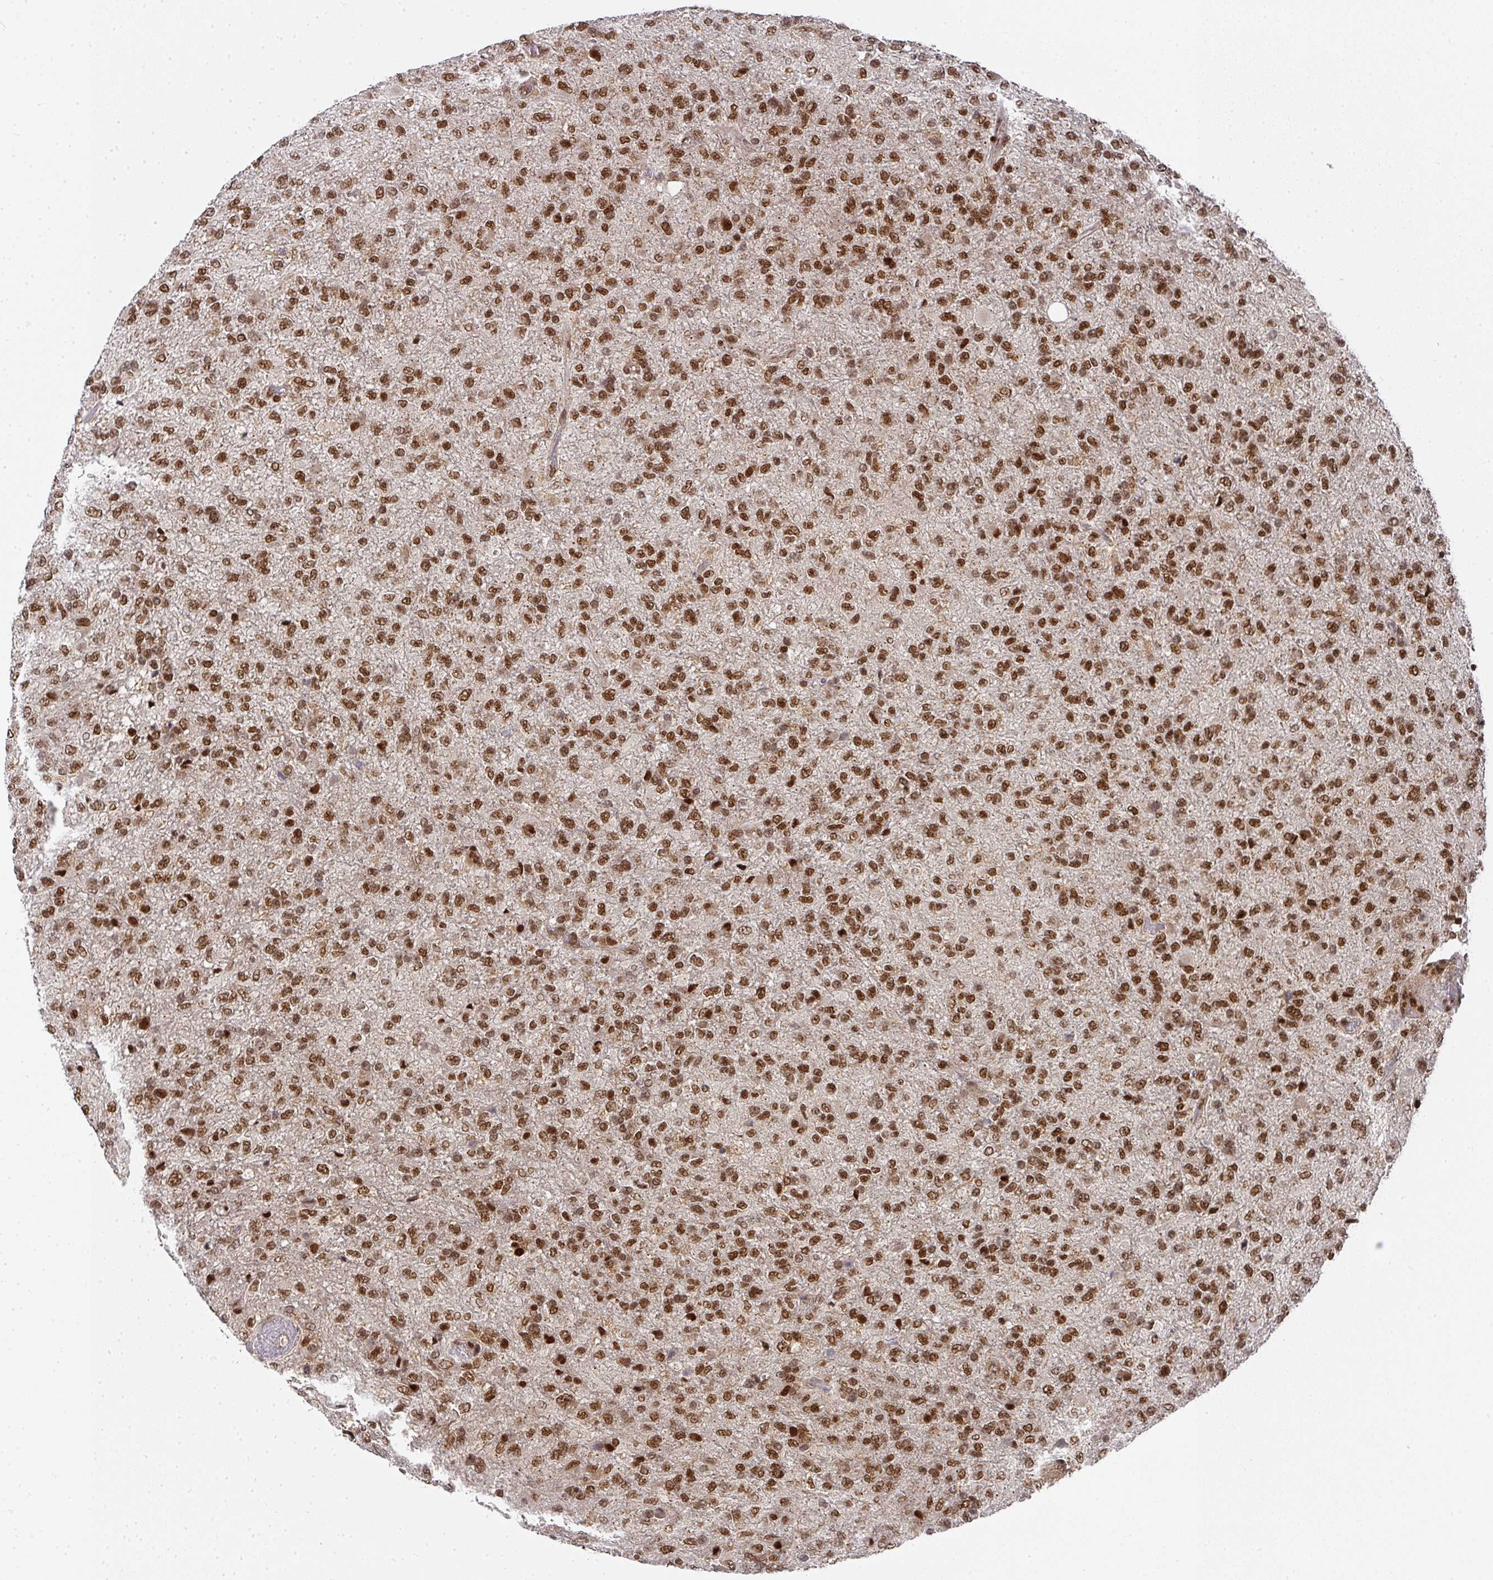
{"staining": {"intensity": "strong", "quantity": ">75%", "location": "nuclear"}, "tissue": "glioma", "cell_type": "Tumor cells", "image_type": "cancer", "snomed": [{"axis": "morphology", "description": "Glioma, malignant, High grade"}, {"axis": "topography", "description": "Brain"}], "caption": "This is a photomicrograph of immunohistochemistry (IHC) staining of malignant glioma (high-grade), which shows strong staining in the nuclear of tumor cells.", "gene": "DIDO1", "patient": {"sex": "female", "age": 74}}